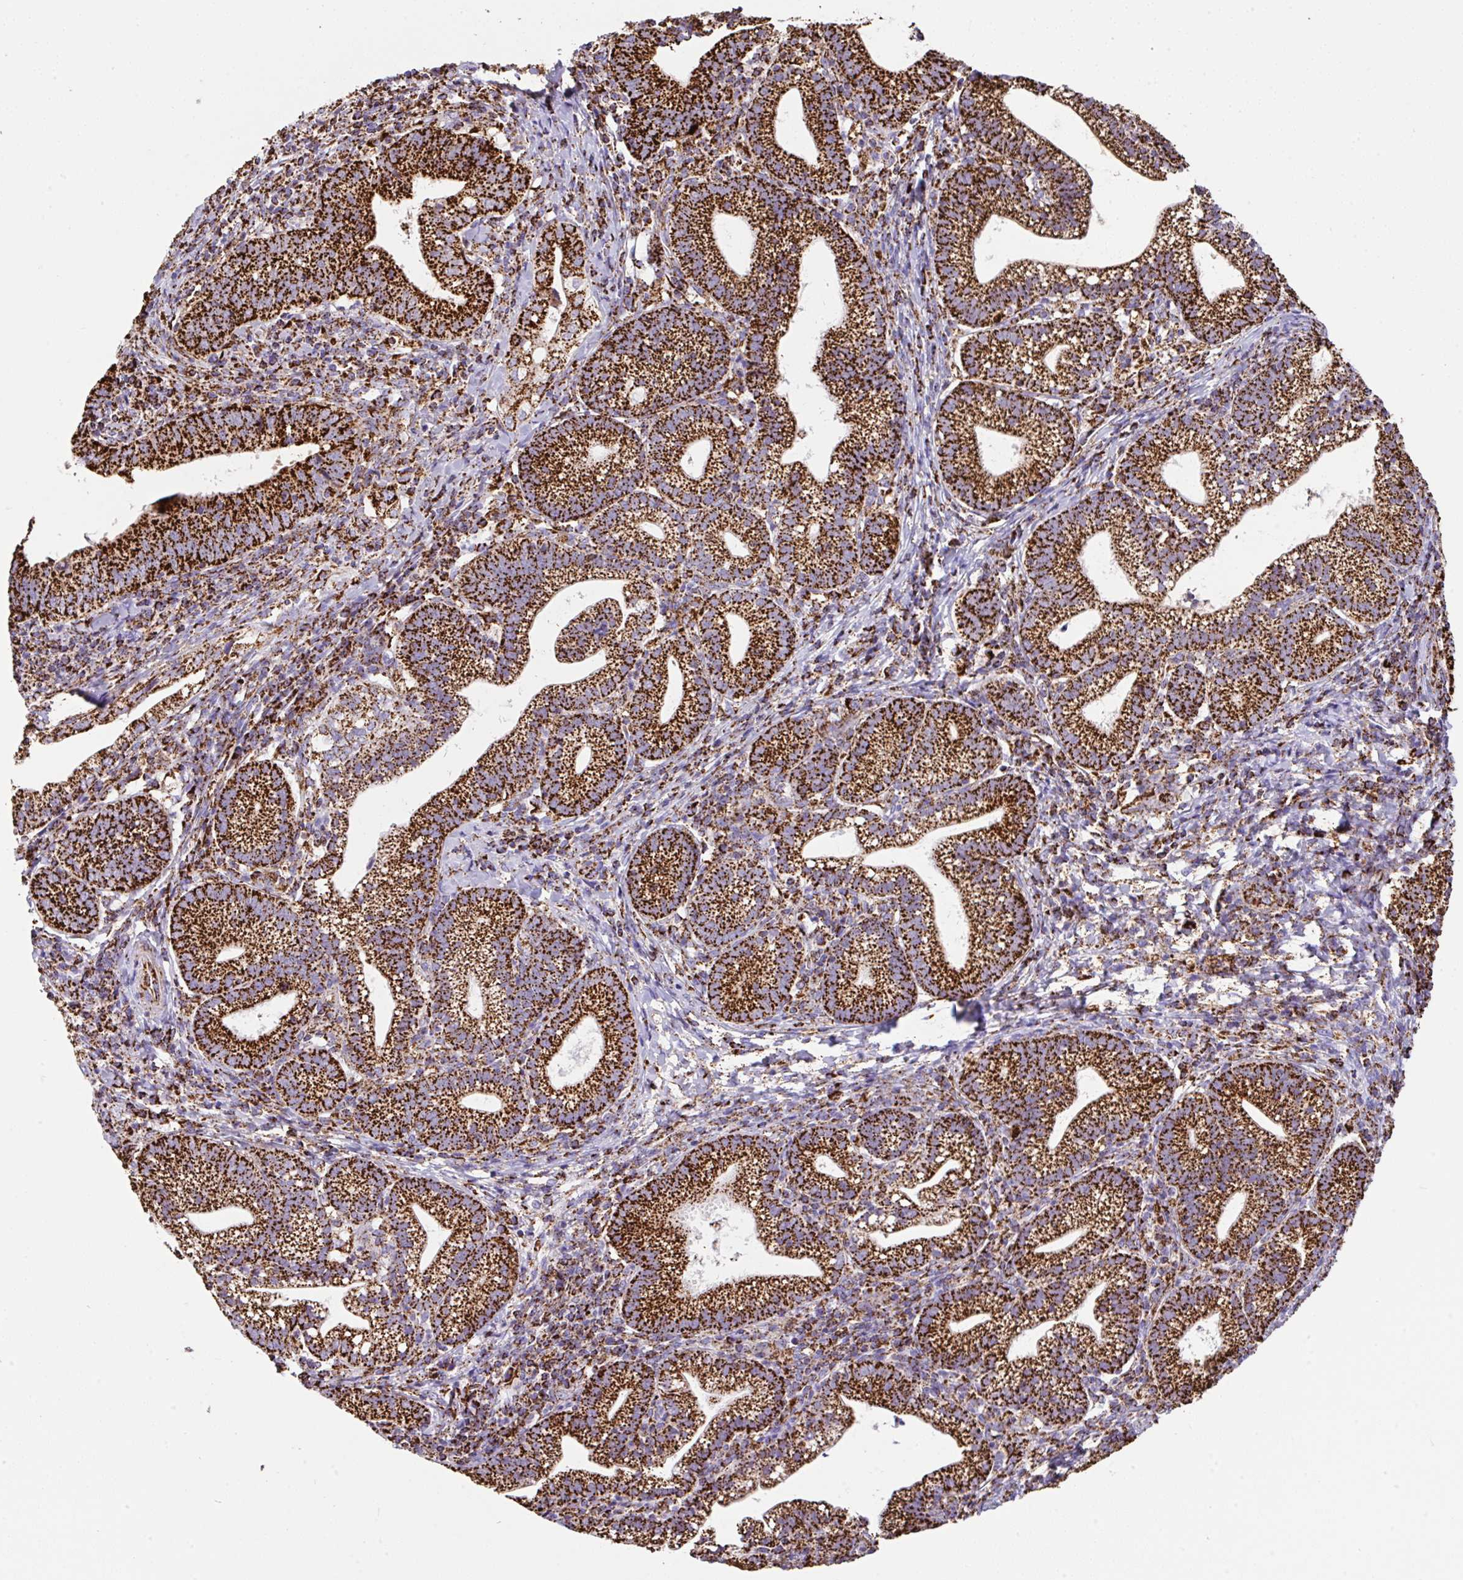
{"staining": {"intensity": "strong", "quantity": ">75%", "location": "cytoplasmic/membranous"}, "tissue": "cervical cancer", "cell_type": "Tumor cells", "image_type": "cancer", "snomed": [{"axis": "morphology", "description": "Normal tissue, NOS"}, {"axis": "morphology", "description": "Adenocarcinoma, NOS"}, {"axis": "topography", "description": "Cervix"}], "caption": "Cervical adenocarcinoma stained for a protein (brown) displays strong cytoplasmic/membranous positive positivity in about >75% of tumor cells.", "gene": "ANKRD33B", "patient": {"sex": "female", "age": 44}}